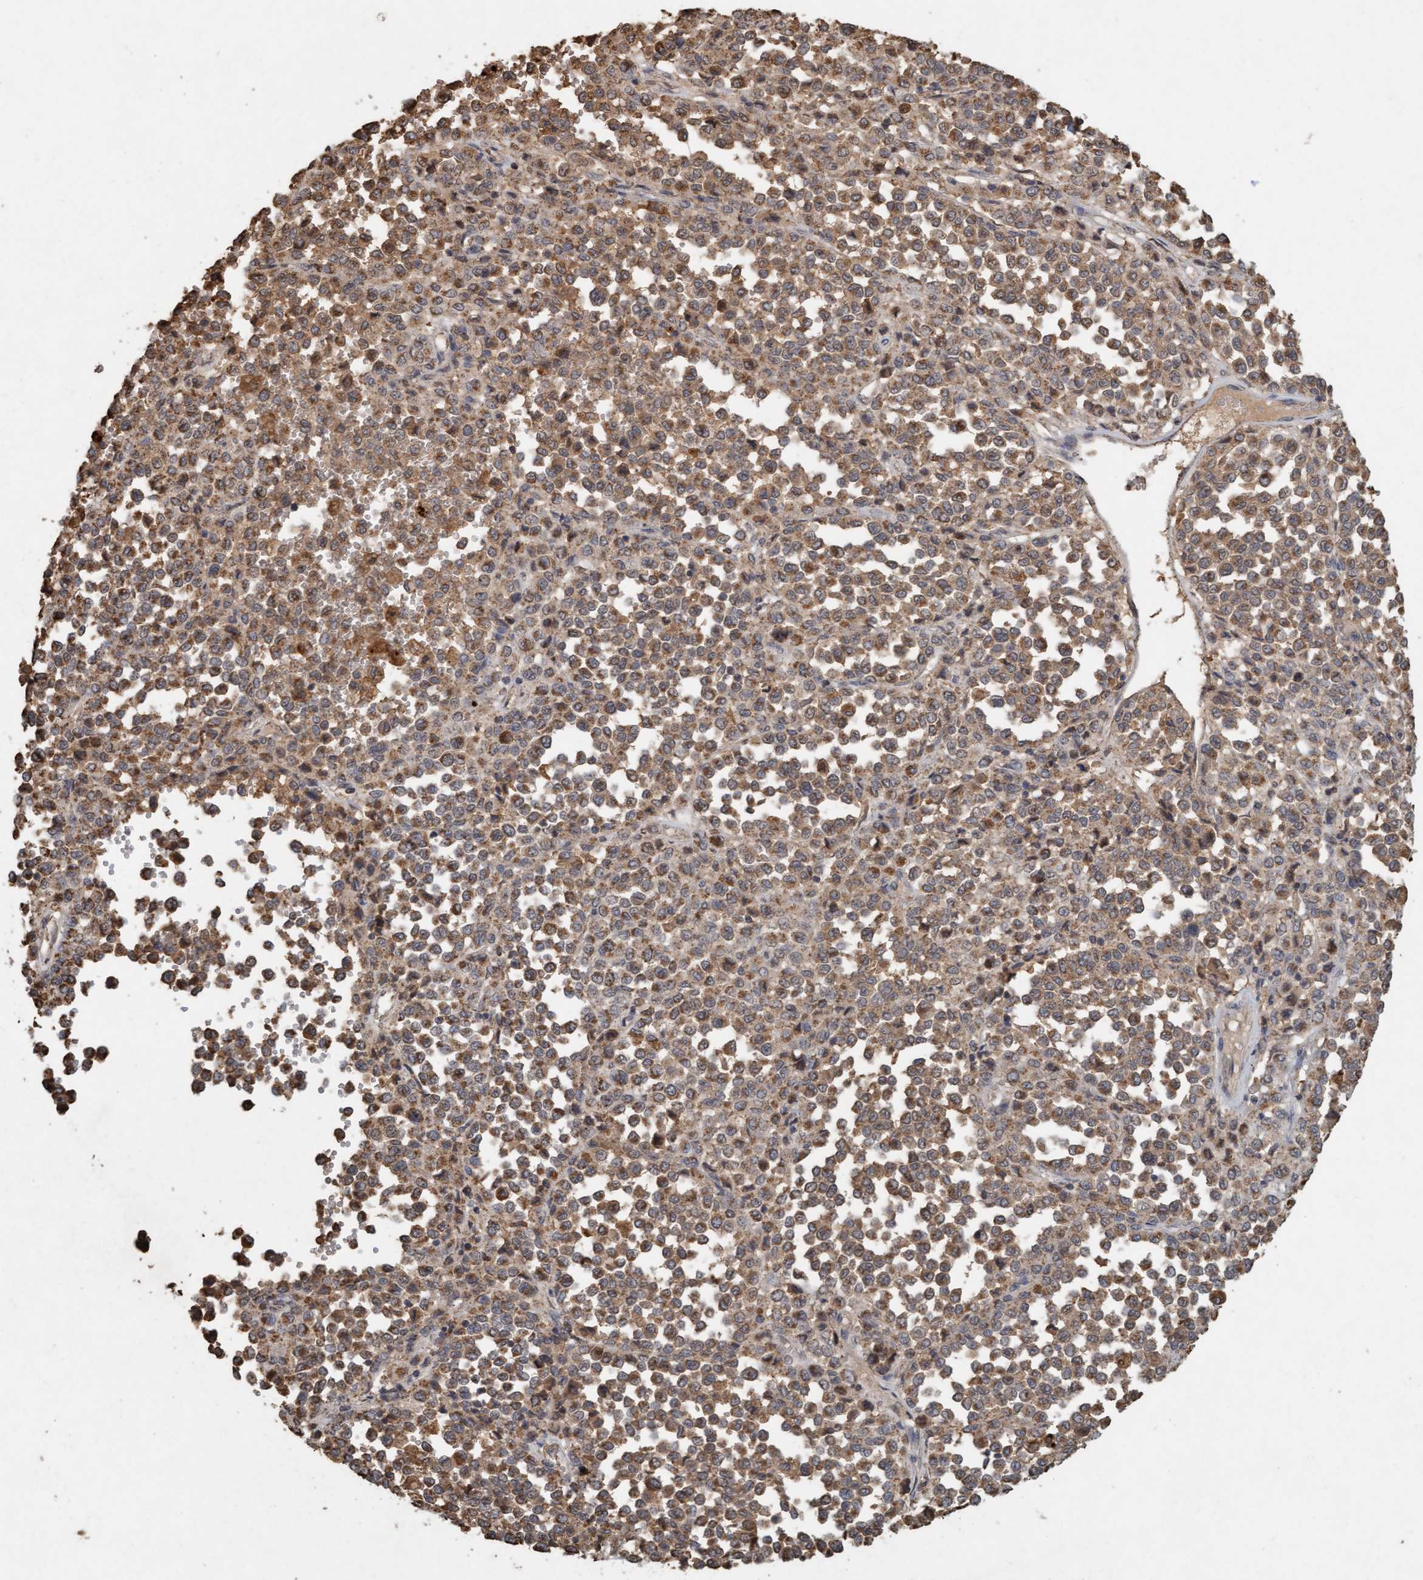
{"staining": {"intensity": "moderate", "quantity": ">75%", "location": "cytoplasmic/membranous"}, "tissue": "melanoma", "cell_type": "Tumor cells", "image_type": "cancer", "snomed": [{"axis": "morphology", "description": "Malignant melanoma, Metastatic site"}, {"axis": "topography", "description": "Pancreas"}], "caption": "An IHC histopathology image of tumor tissue is shown. Protein staining in brown highlights moderate cytoplasmic/membranous positivity in melanoma within tumor cells.", "gene": "VSIG8", "patient": {"sex": "female", "age": 30}}